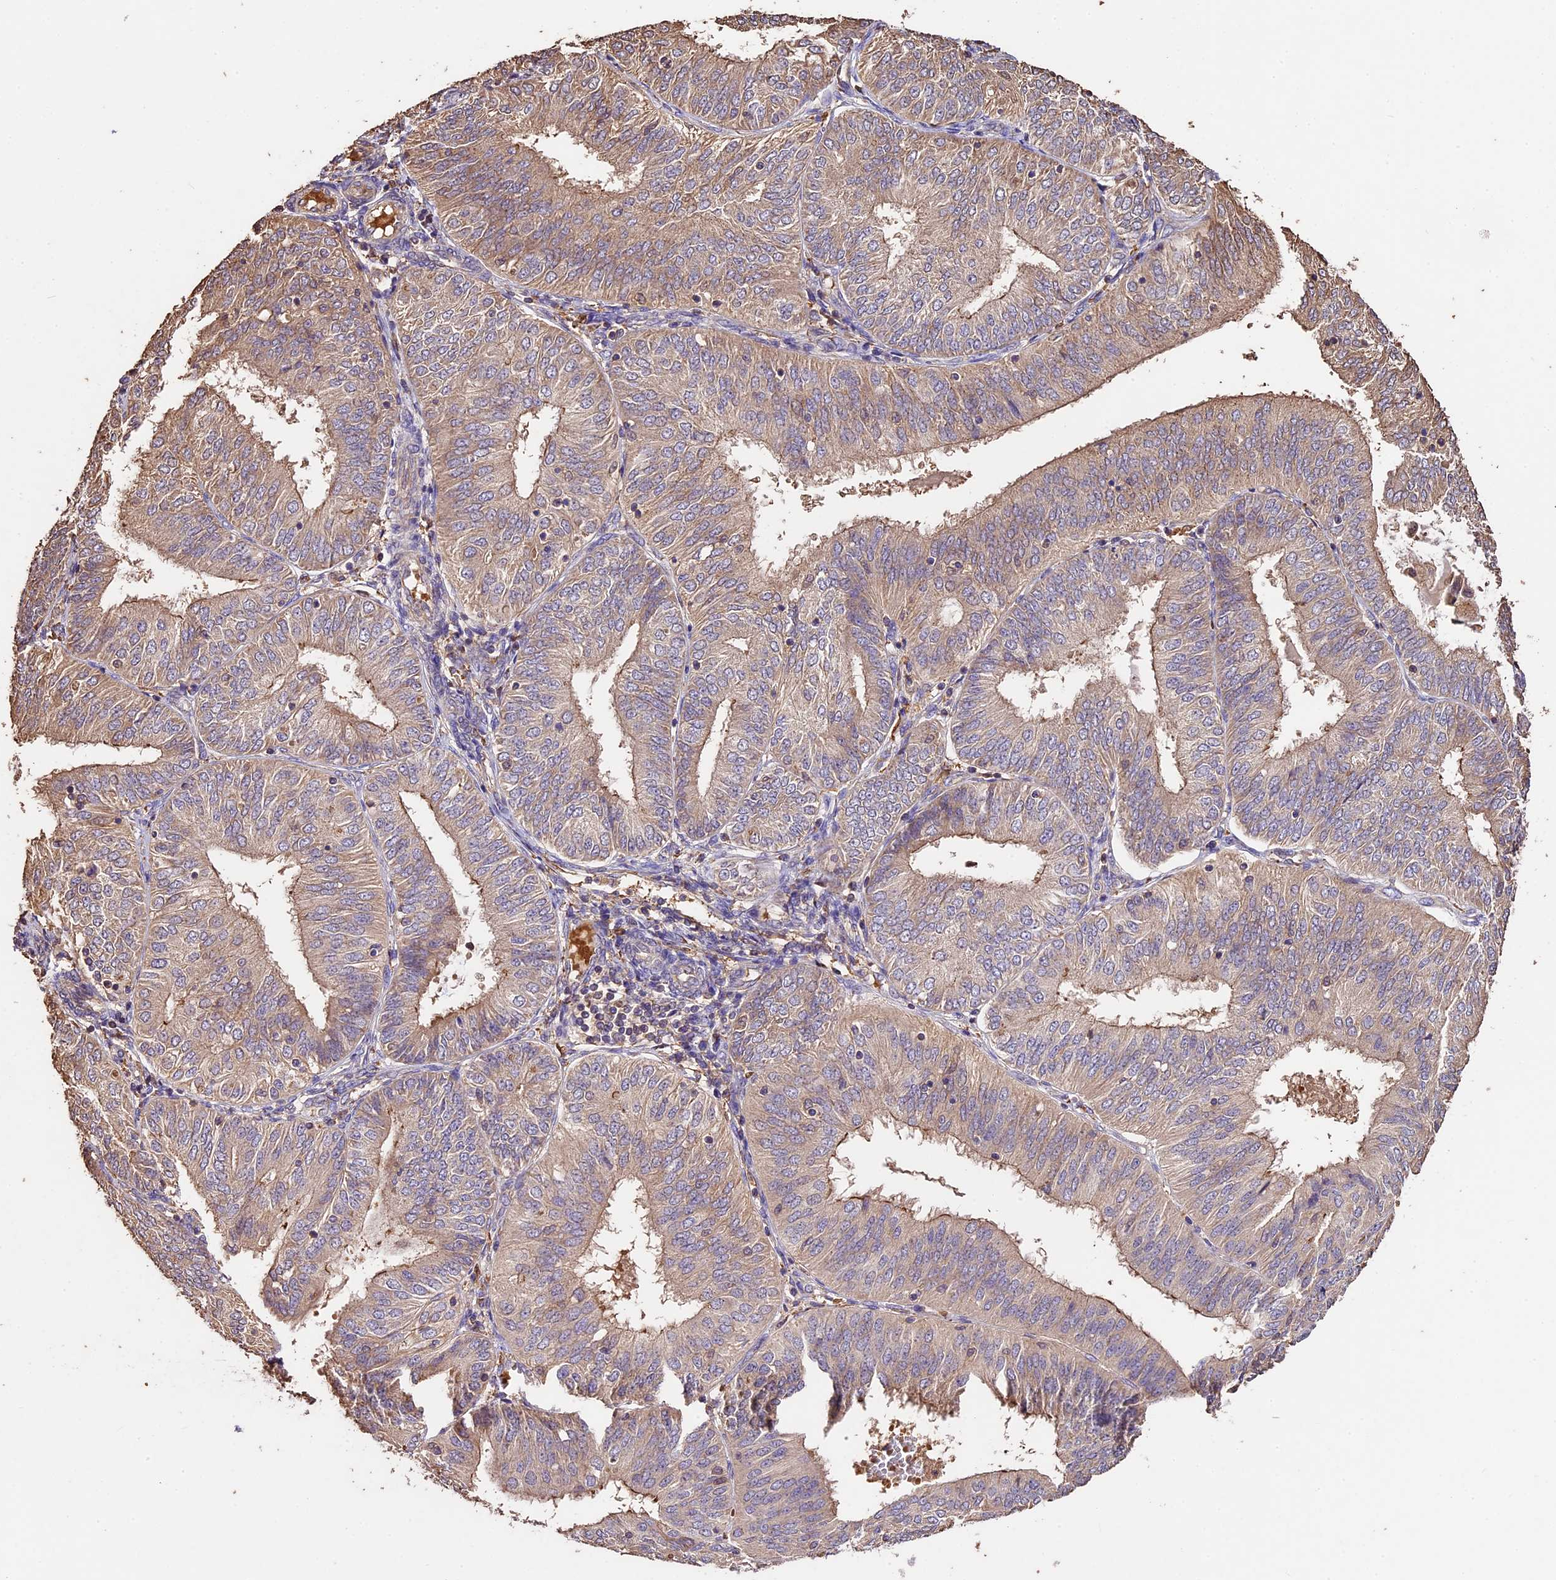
{"staining": {"intensity": "weak", "quantity": ">75%", "location": "cytoplasmic/membranous"}, "tissue": "endometrial cancer", "cell_type": "Tumor cells", "image_type": "cancer", "snomed": [{"axis": "morphology", "description": "Adenocarcinoma, NOS"}, {"axis": "topography", "description": "Endometrium"}], "caption": "Endometrial adenocarcinoma tissue reveals weak cytoplasmic/membranous staining in about >75% of tumor cells", "gene": "CRLF1", "patient": {"sex": "female", "age": 58}}